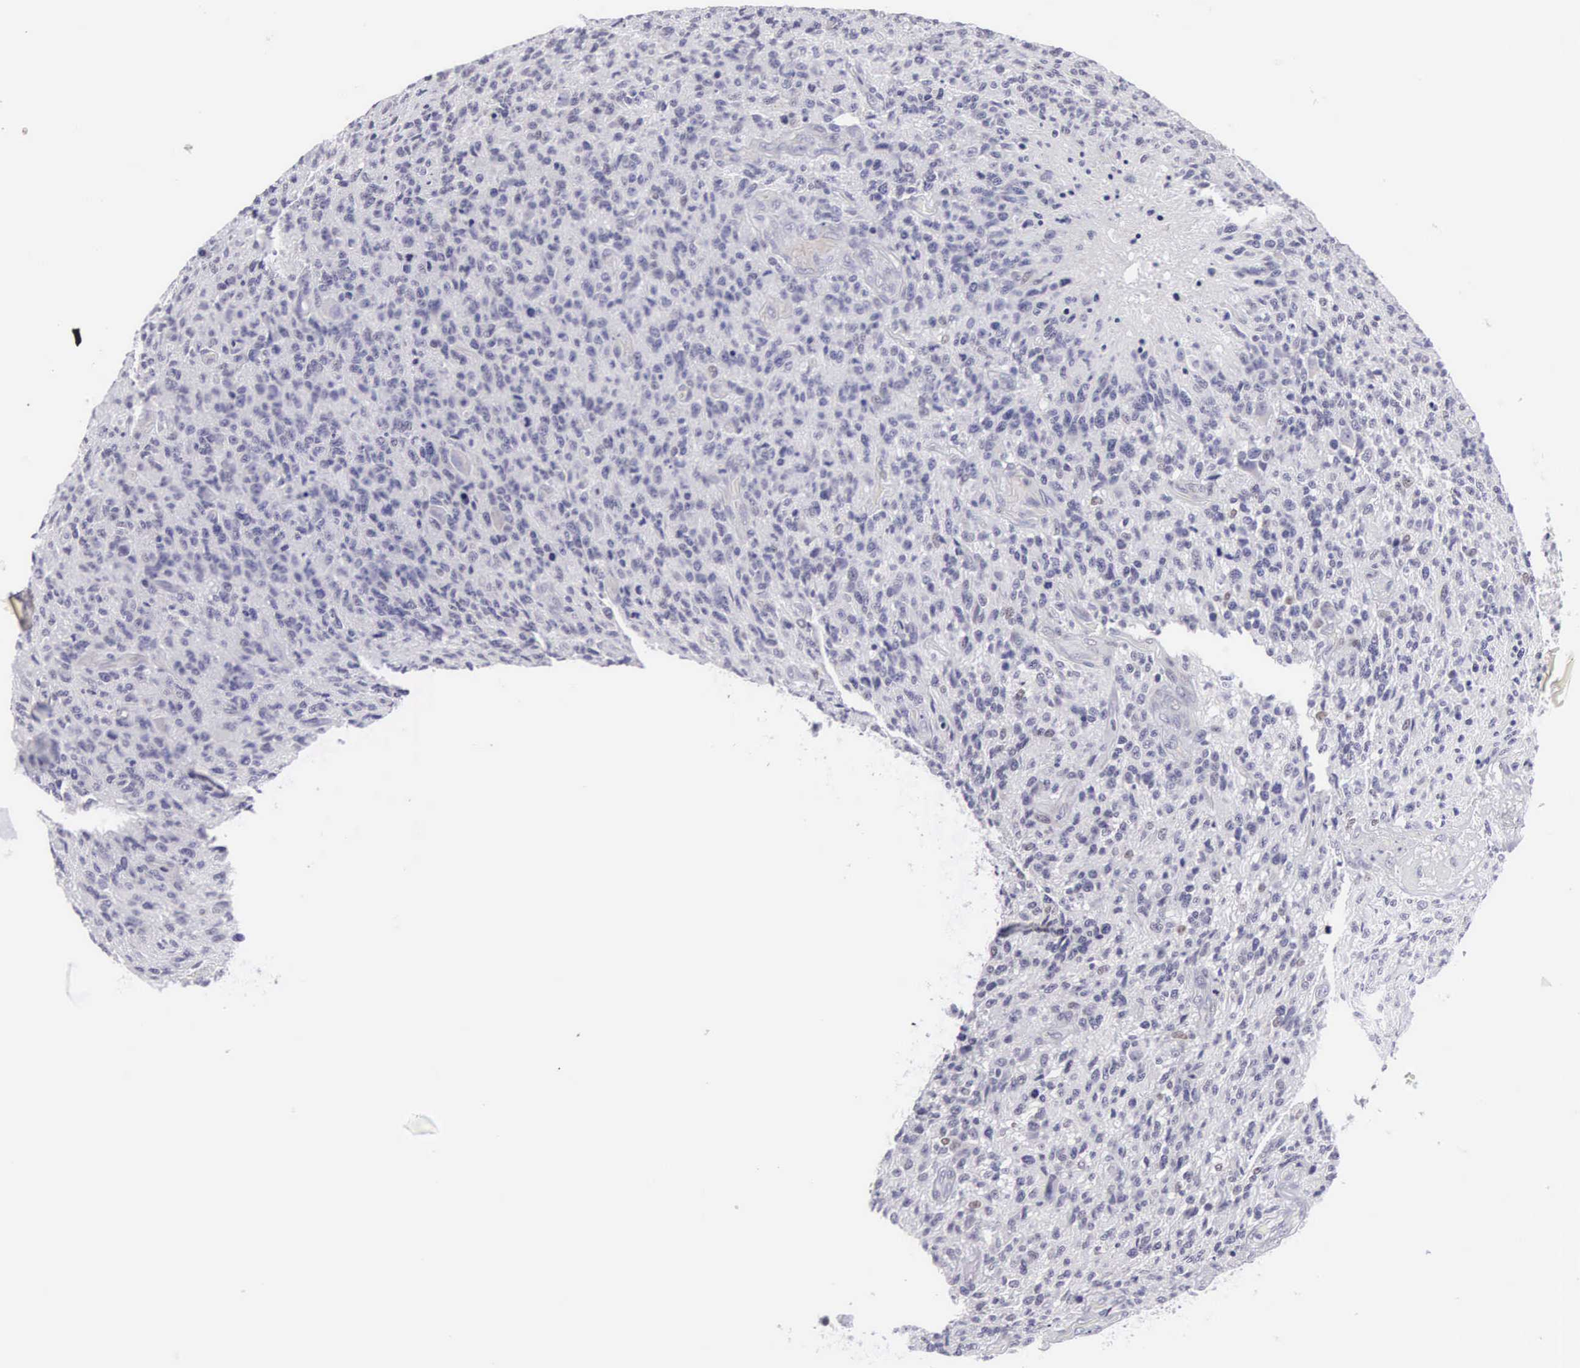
{"staining": {"intensity": "negative", "quantity": "none", "location": "none"}, "tissue": "glioma", "cell_type": "Tumor cells", "image_type": "cancer", "snomed": [{"axis": "morphology", "description": "Glioma, malignant, High grade"}, {"axis": "topography", "description": "Brain"}], "caption": "Image shows no protein positivity in tumor cells of glioma tissue.", "gene": "ETV6", "patient": {"sex": "male", "age": 36}}